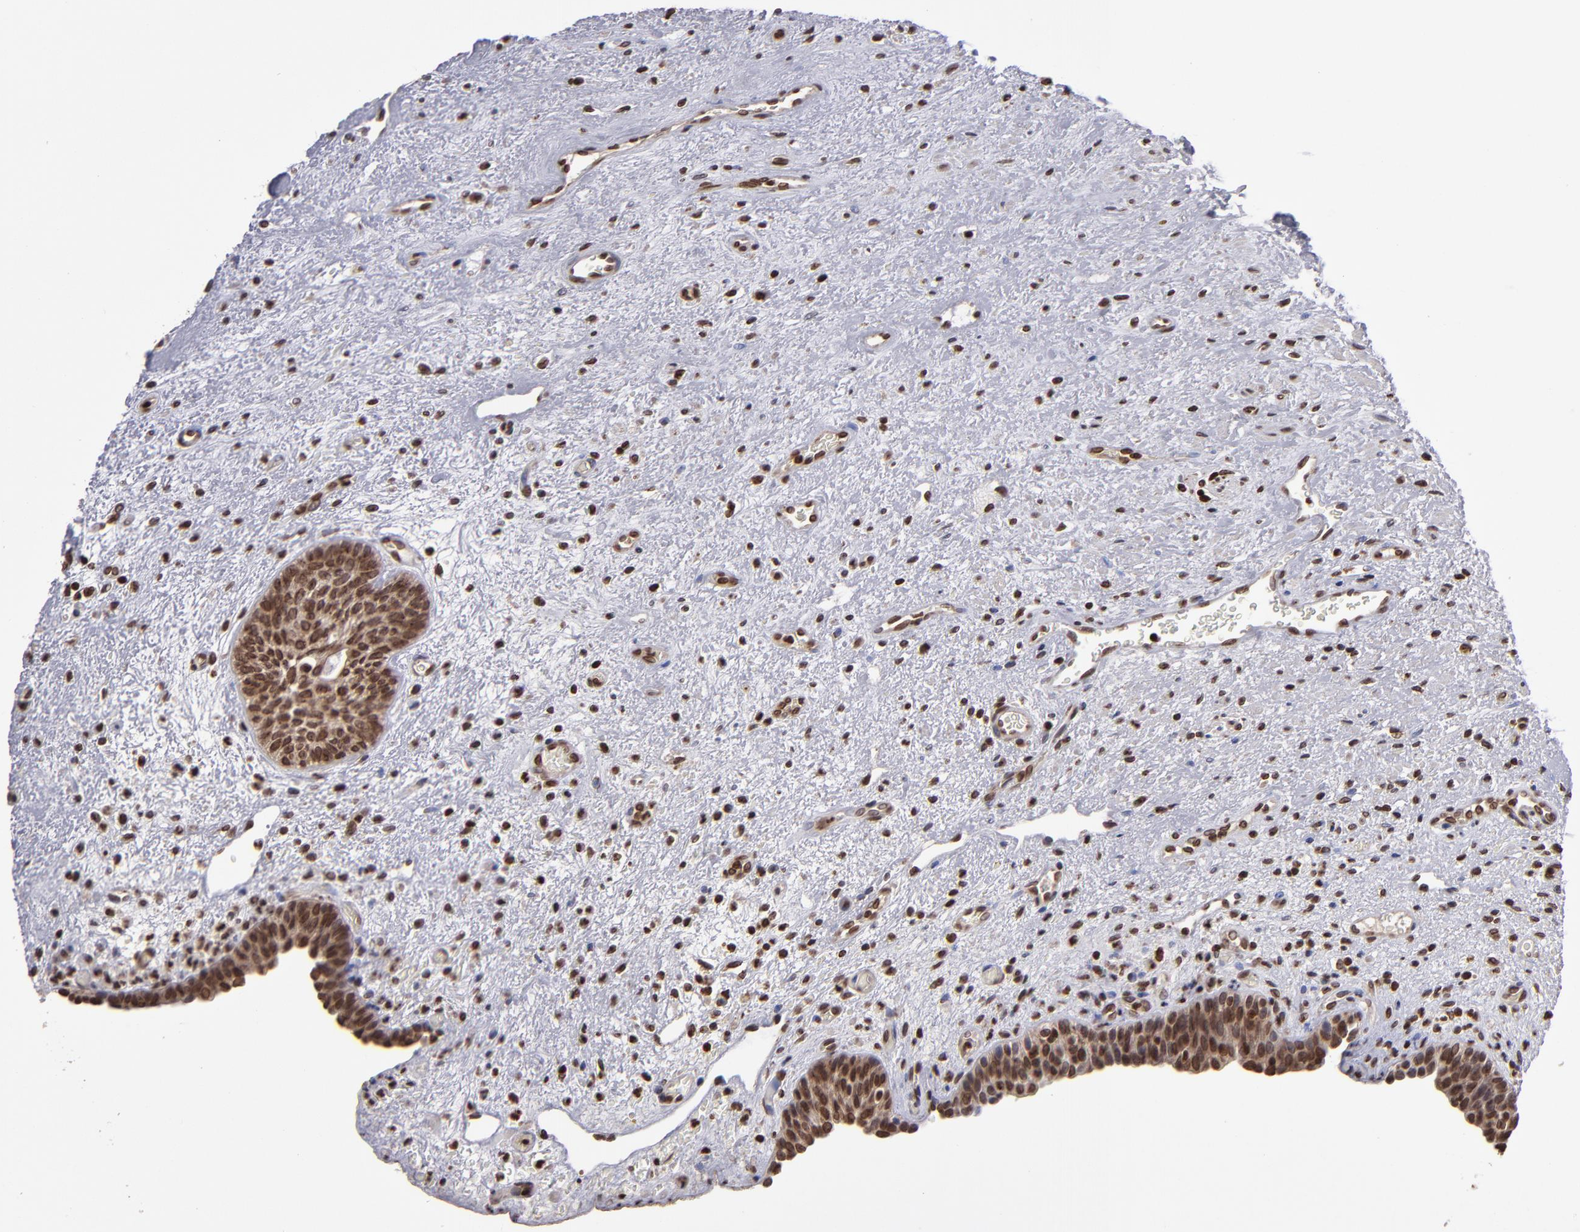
{"staining": {"intensity": "strong", "quantity": ">75%", "location": "cytoplasmic/membranous,nuclear"}, "tissue": "urinary bladder", "cell_type": "Urothelial cells", "image_type": "normal", "snomed": [{"axis": "morphology", "description": "Normal tissue, NOS"}, {"axis": "topography", "description": "Urinary bladder"}], "caption": "Immunohistochemistry image of normal urinary bladder: human urinary bladder stained using IHC shows high levels of strong protein expression localized specifically in the cytoplasmic/membranous,nuclear of urothelial cells, appearing as a cytoplasmic/membranous,nuclear brown color.", "gene": "CSDC2", "patient": {"sex": "male", "age": 48}}